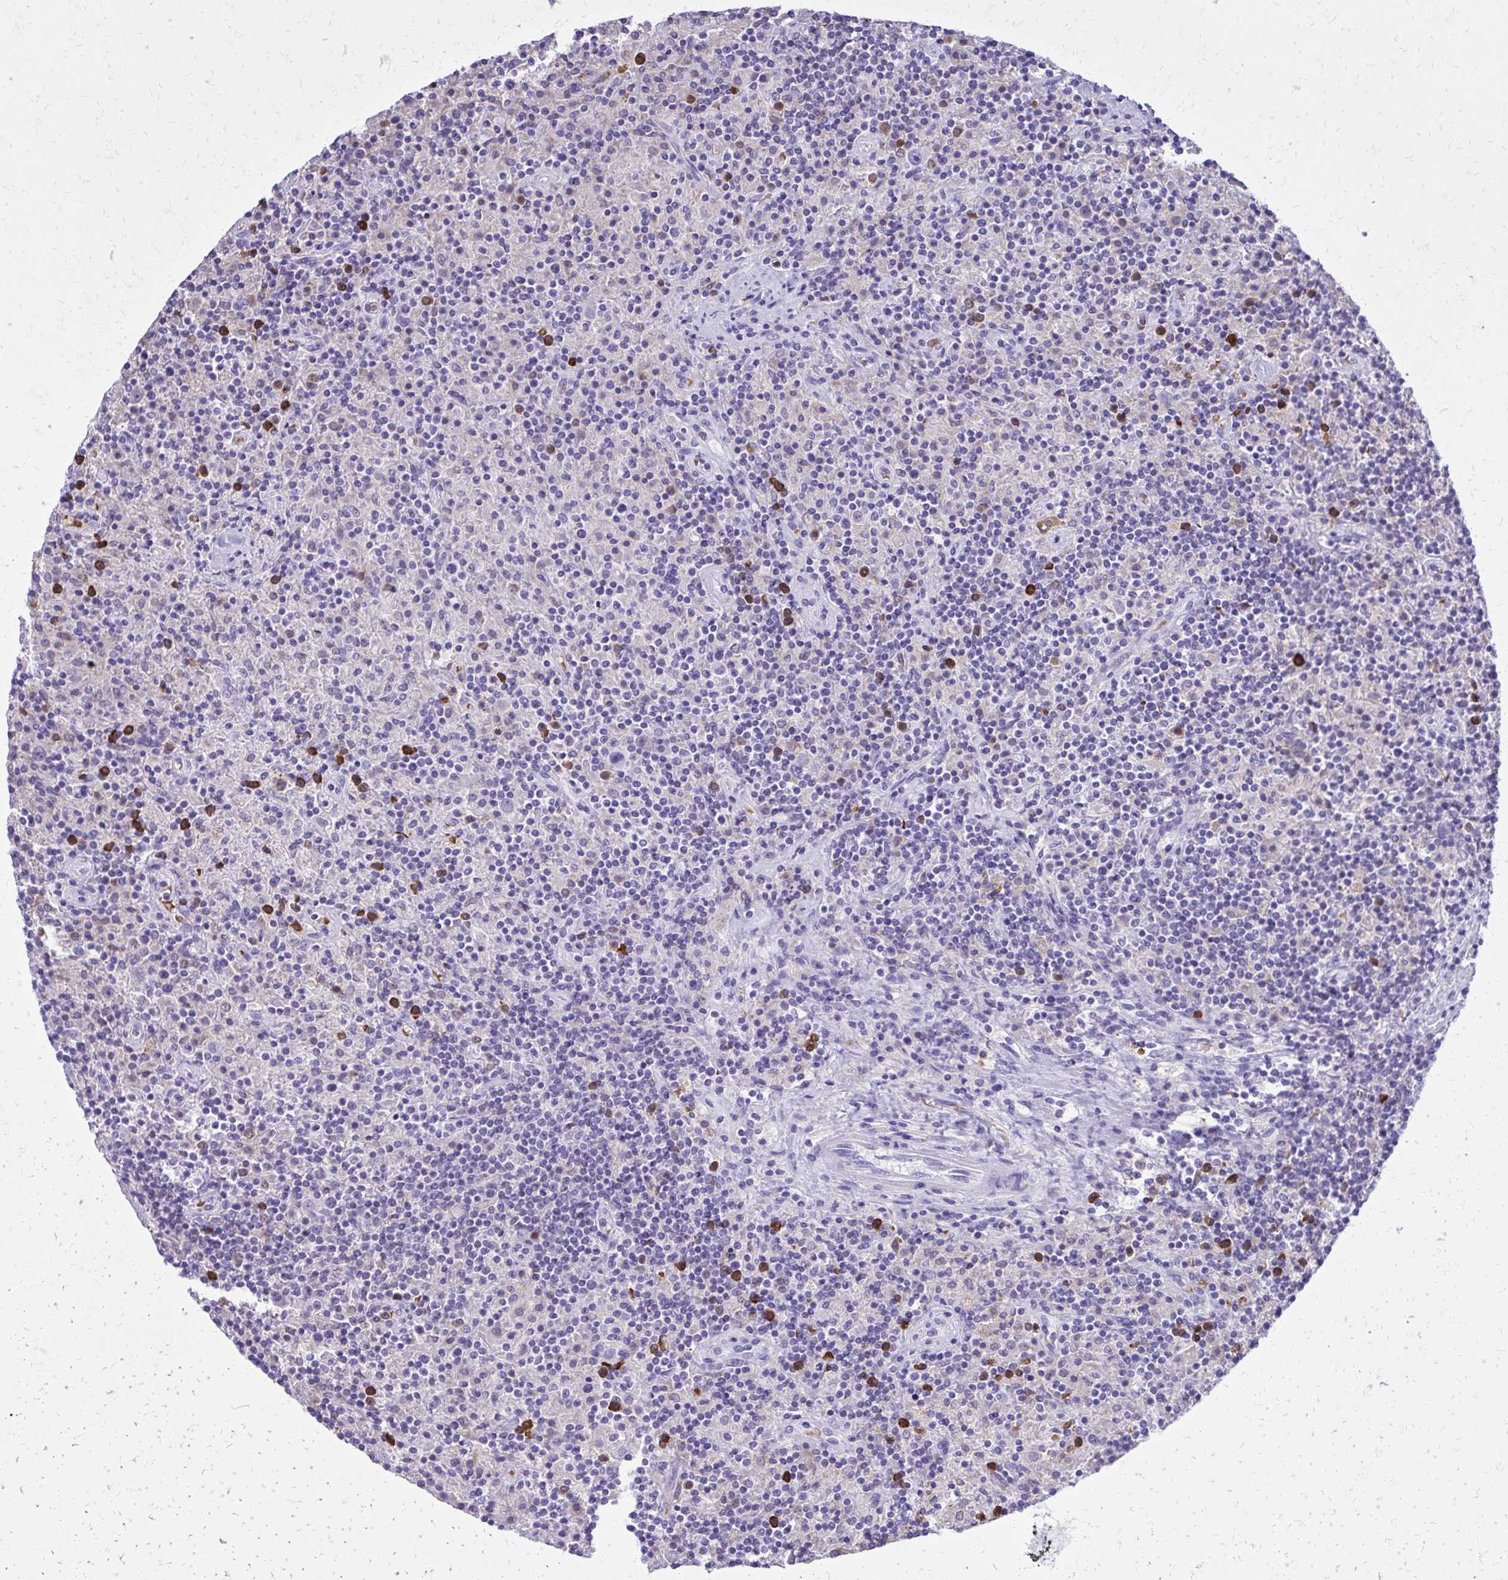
{"staining": {"intensity": "negative", "quantity": "none", "location": "none"}, "tissue": "lymphoma", "cell_type": "Tumor cells", "image_type": "cancer", "snomed": [{"axis": "morphology", "description": "Hodgkin's disease, NOS"}, {"axis": "topography", "description": "Lymph node"}], "caption": "Lymphoma was stained to show a protein in brown. There is no significant positivity in tumor cells.", "gene": "CAT", "patient": {"sex": "male", "age": 70}}